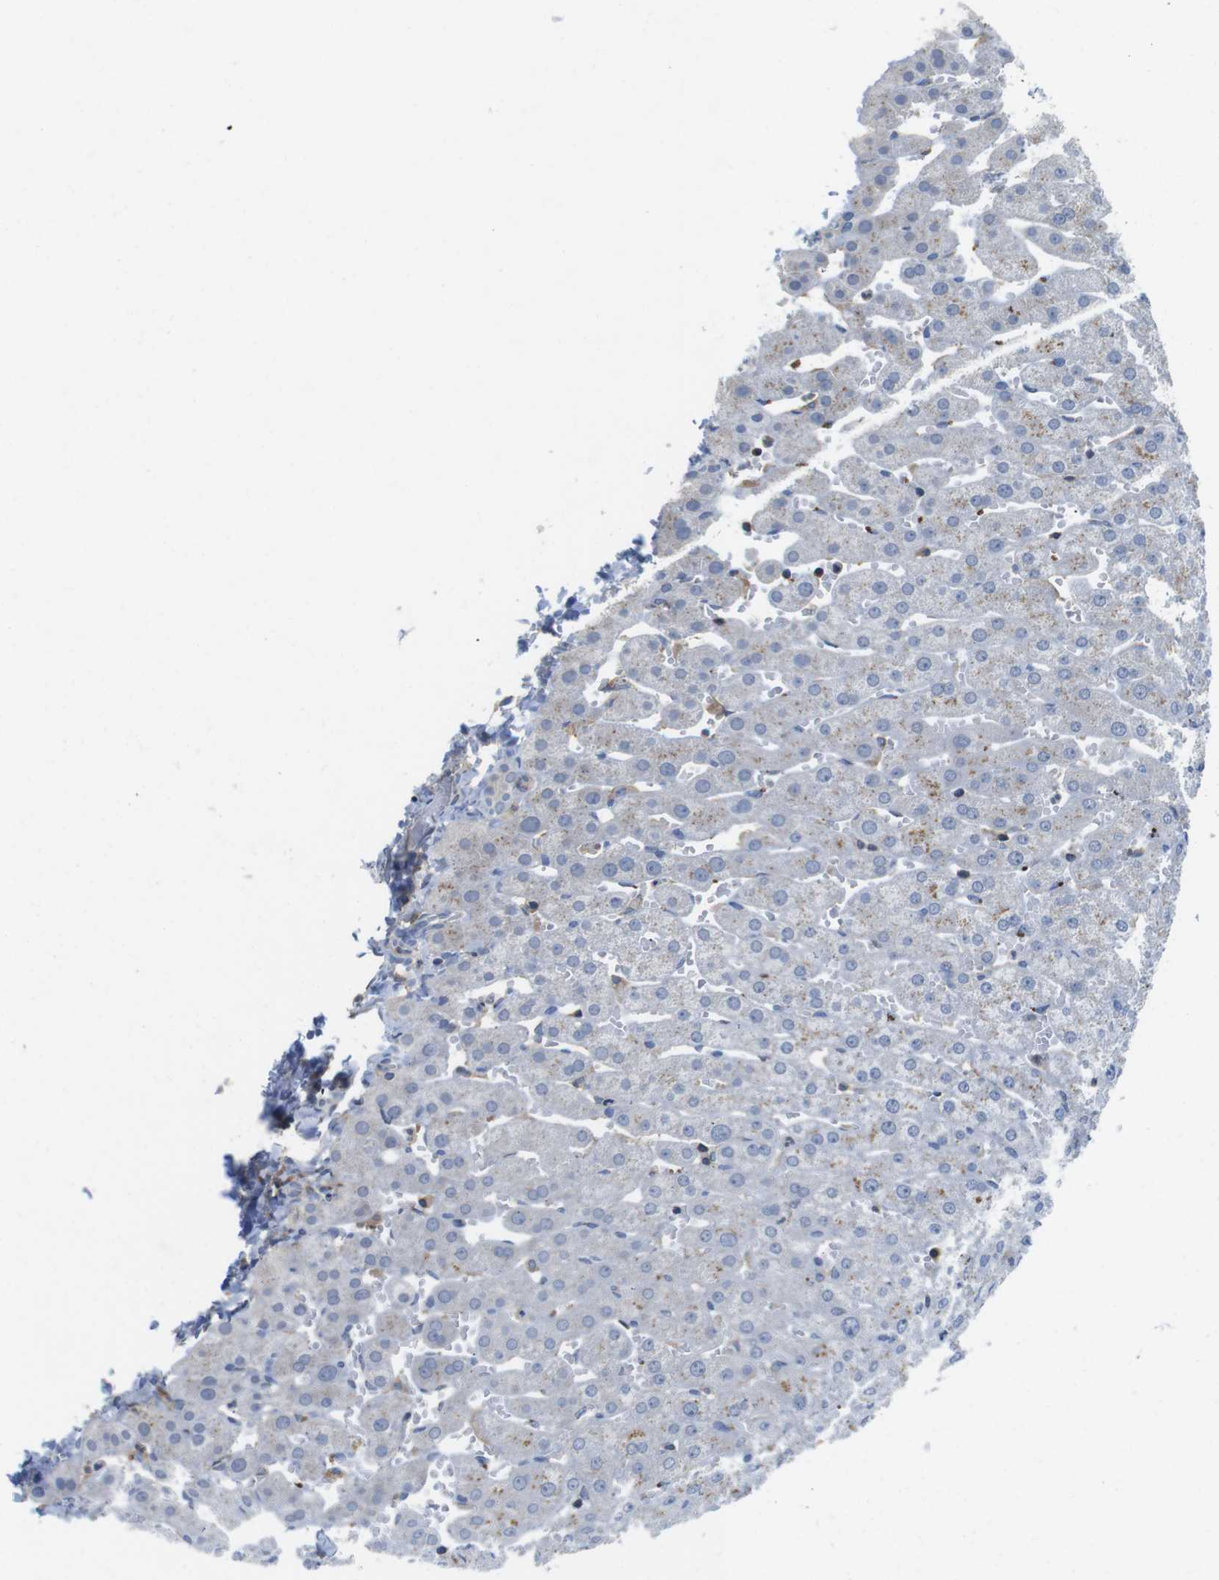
{"staining": {"intensity": "negative", "quantity": "none", "location": "none"}, "tissue": "liver", "cell_type": "Cholangiocytes", "image_type": "normal", "snomed": [{"axis": "morphology", "description": "Normal tissue, NOS"}, {"axis": "morphology", "description": "Fibrosis, NOS"}, {"axis": "topography", "description": "Liver"}], "caption": "High power microscopy image of an immunohistochemistry (IHC) photomicrograph of unremarkable liver, revealing no significant expression in cholangiocytes.", "gene": "PIK3CD", "patient": {"sex": "female", "age": 29}}